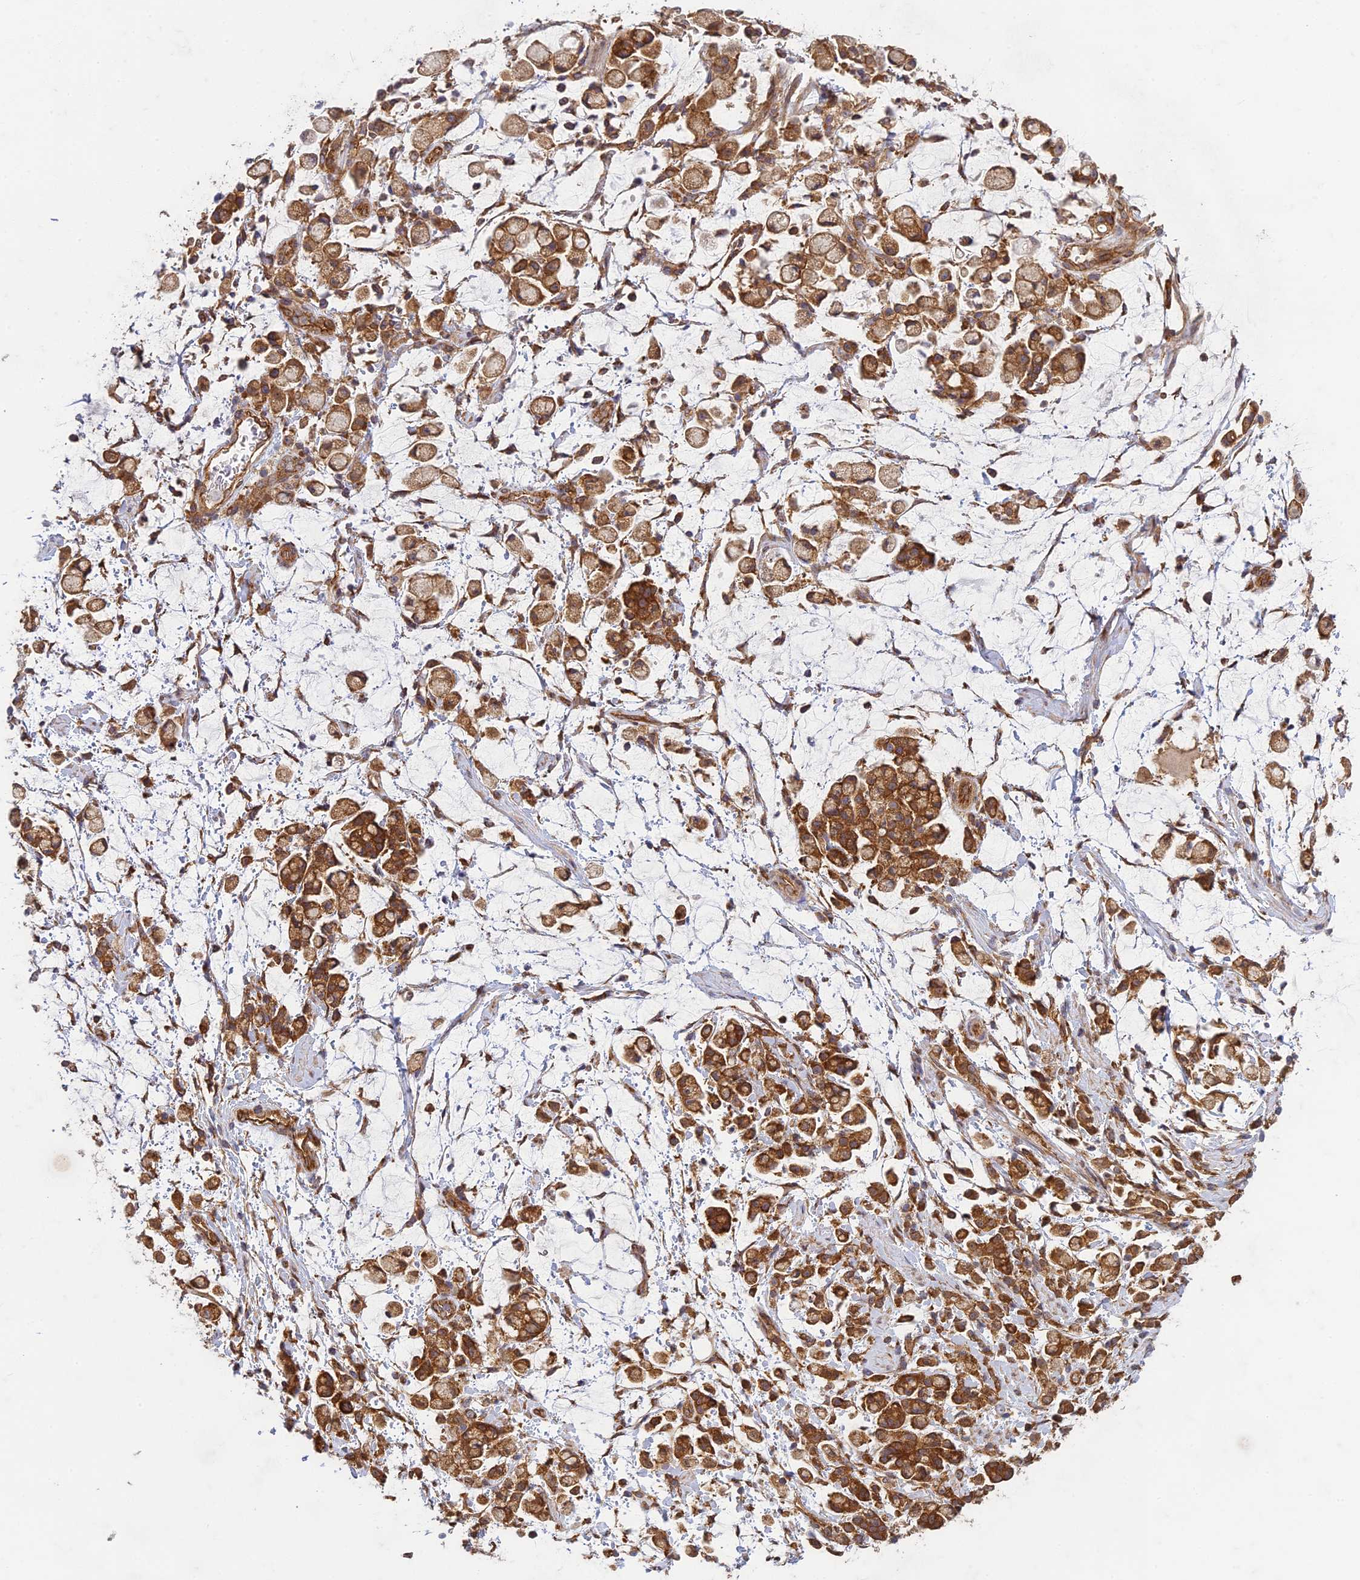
{"staining": {"intensity": "strong", "quantity": ">75%", "location": "cytoplasmic/membranous"}, "tissue": "stomach cancer", "cell_type": "Tumor cells", "image_type": "cancer", "snomed": [{"axis": "morphology", "description": "Adenocarcinoma, NOS"}, {"axis": "topography", "description": "Stomach"}], "caption": "Immunohistochemistry (IHC) of human adenocarcinoma (stomach) reveals high levels of strong cytoplasmic/membranous positivity in about >75% of tumor cells. Using DAB (3,3'-diaminobenzidine) (brown) and hematoxylin (blue) stains, captured at high magnification using brightfield microscopy.", "gene": "TCF25", "patient": {"sex": "female", "age": 60}}